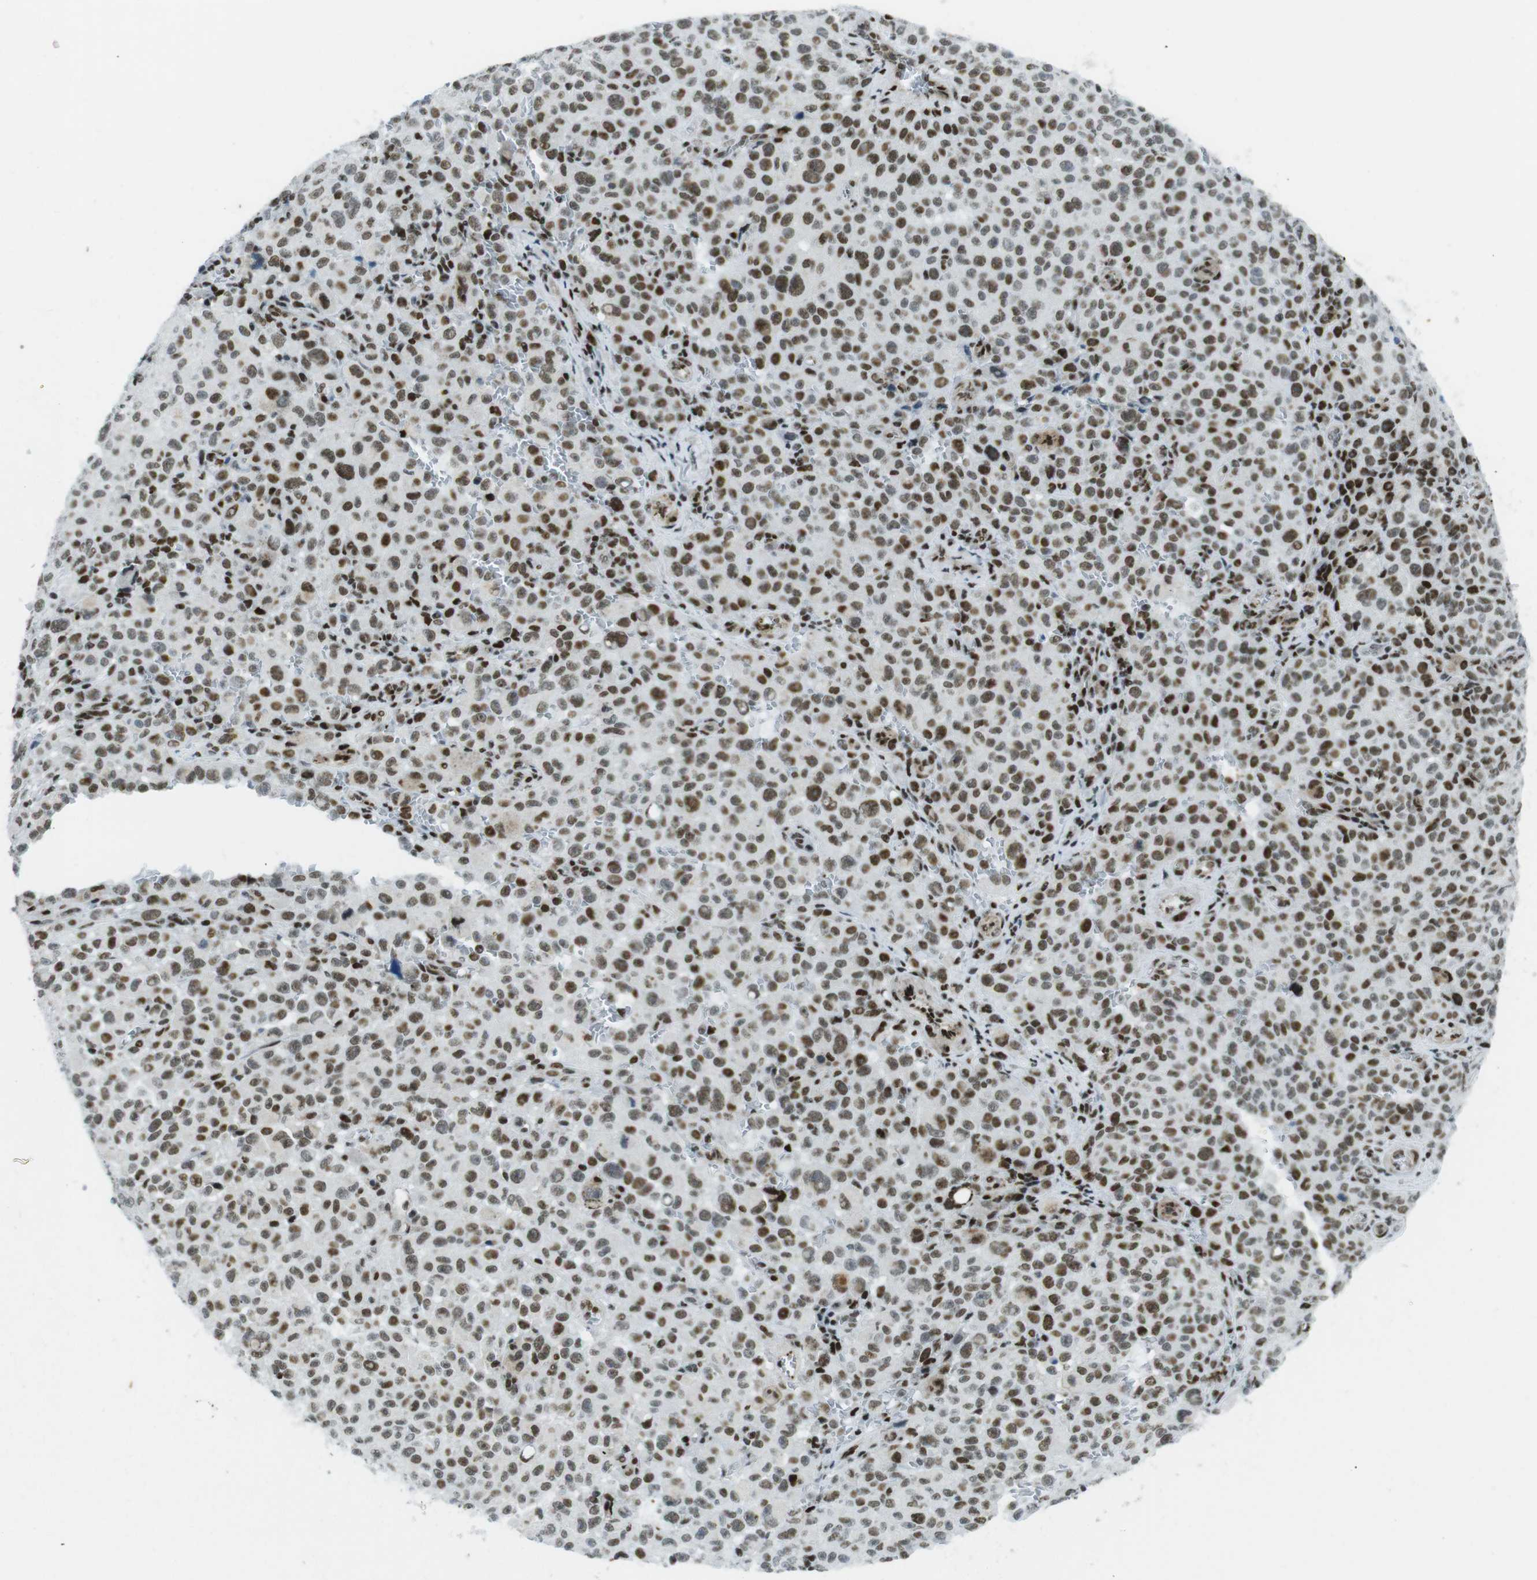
{"staining": {"intensity": "strong", "quantity": ">75%", "location": "nuclear"}, "tissue": "melanoma", "cell_type": "Tumor cells", "image_type": "cancer", "snomed": [{"axis": "morphology", "description": "Malignant melanoma, NOS"}, {"axis": "topography", "description": "Skin"}], "caption": "Immunohistochemical staining of human melanoma exhibits strong nuclear protein staining in approximately >75% of tumor cells. Immunohistochemistry (ihc) stains the protein in brown and the nuclei are stained blue.", "gene": "ARID1A", "patient": {"sex": "female", "age": 82}}